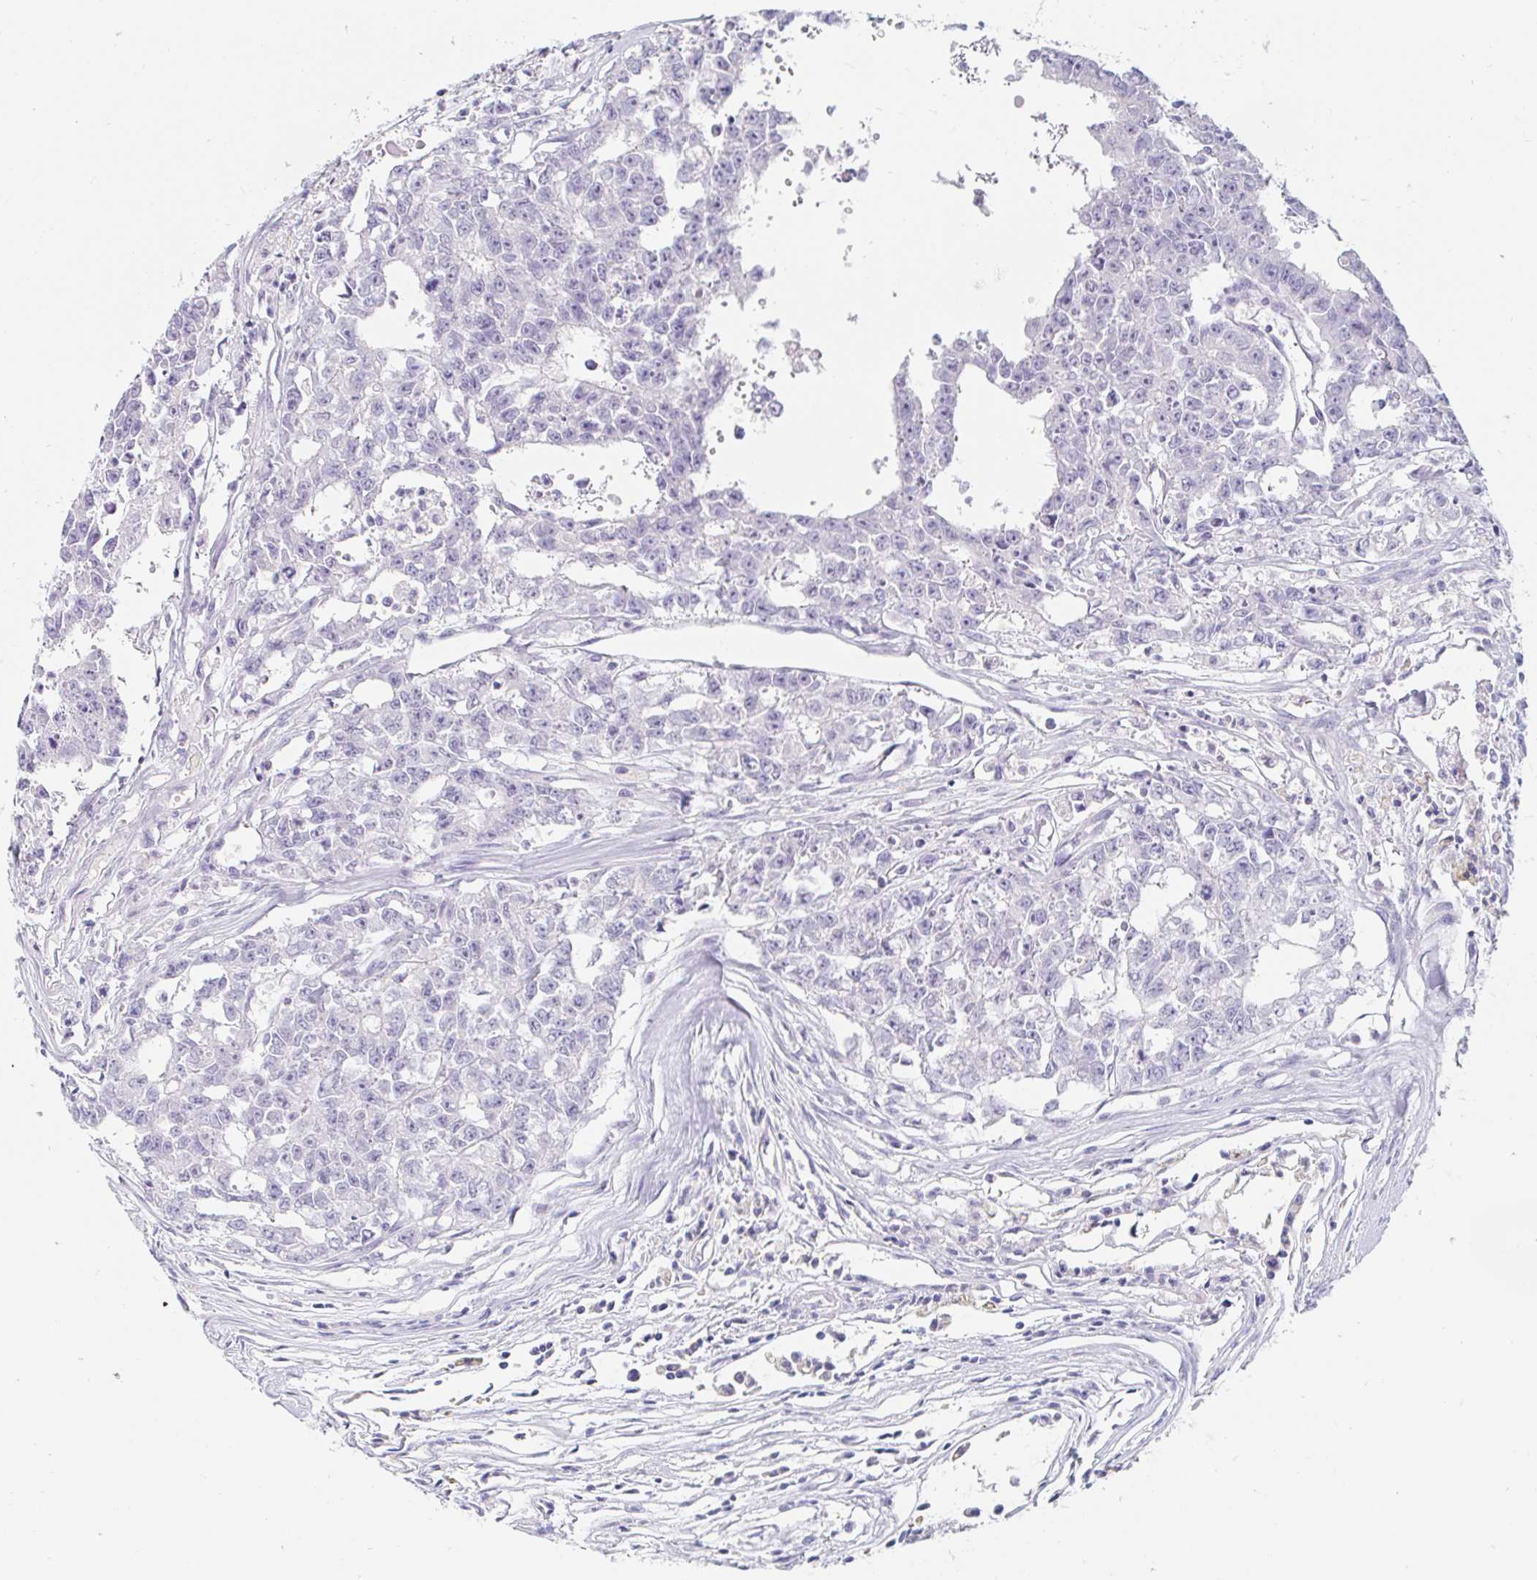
{"staining": {"intensity": "negative", "quantity": "none", "location": "none"}, "tissue": "testis cancer", "cell_type": "Tumor cells", "image_type": "cancer", "snomed": [{"axis": "morphology", "description": "Carcinoma, Embryonal, NOS"}, {"axis": "morphology", "description": "Teratoma, malignant, NOS"}, {"axis": "topography", "description": "Testis"}], "caption": "This is an IHC photomicrograph of human testis cancer. There is no staining in tumor cells.", "gene": "TEX44", "patient": {"sex": "male", "age": 24}}